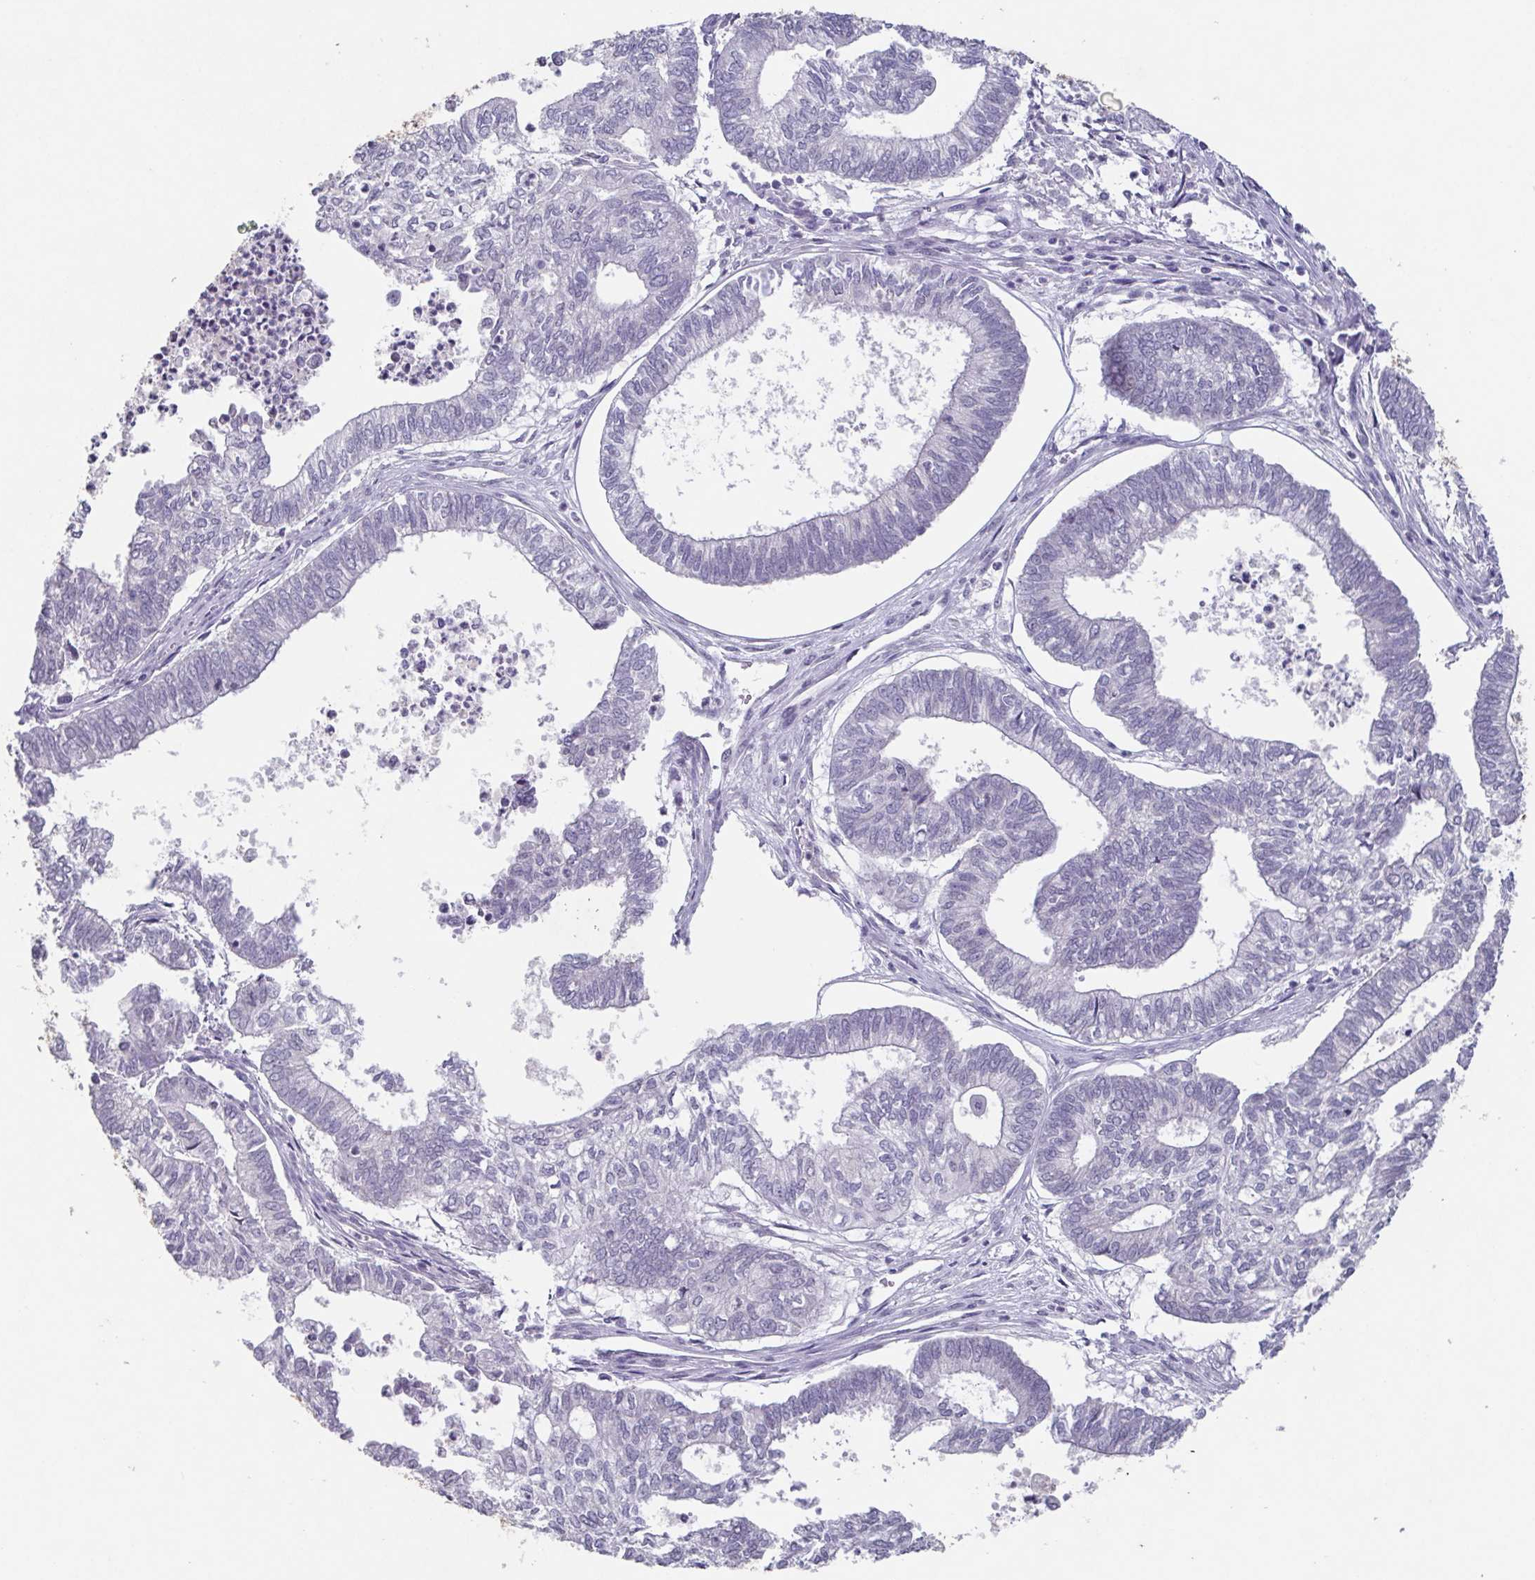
{"staining": {"intensity": "negative", "quantity": "none", "location": "none"}, "tissue": "ovarian cancer", "cell_type": "Tumor cells", "image_type": "cancer", "snomed": [{"axis": "morphology", "description": "Carcinoma, endometroid"}, {"axis": "topography", "description": "Ovary"}], "caption": "The micrograph exhibits no staining of tumor cells in ovarian endometroid carcinoma.", "gene": "GHRL", "patient": {"sex": "female", "age": 64}}